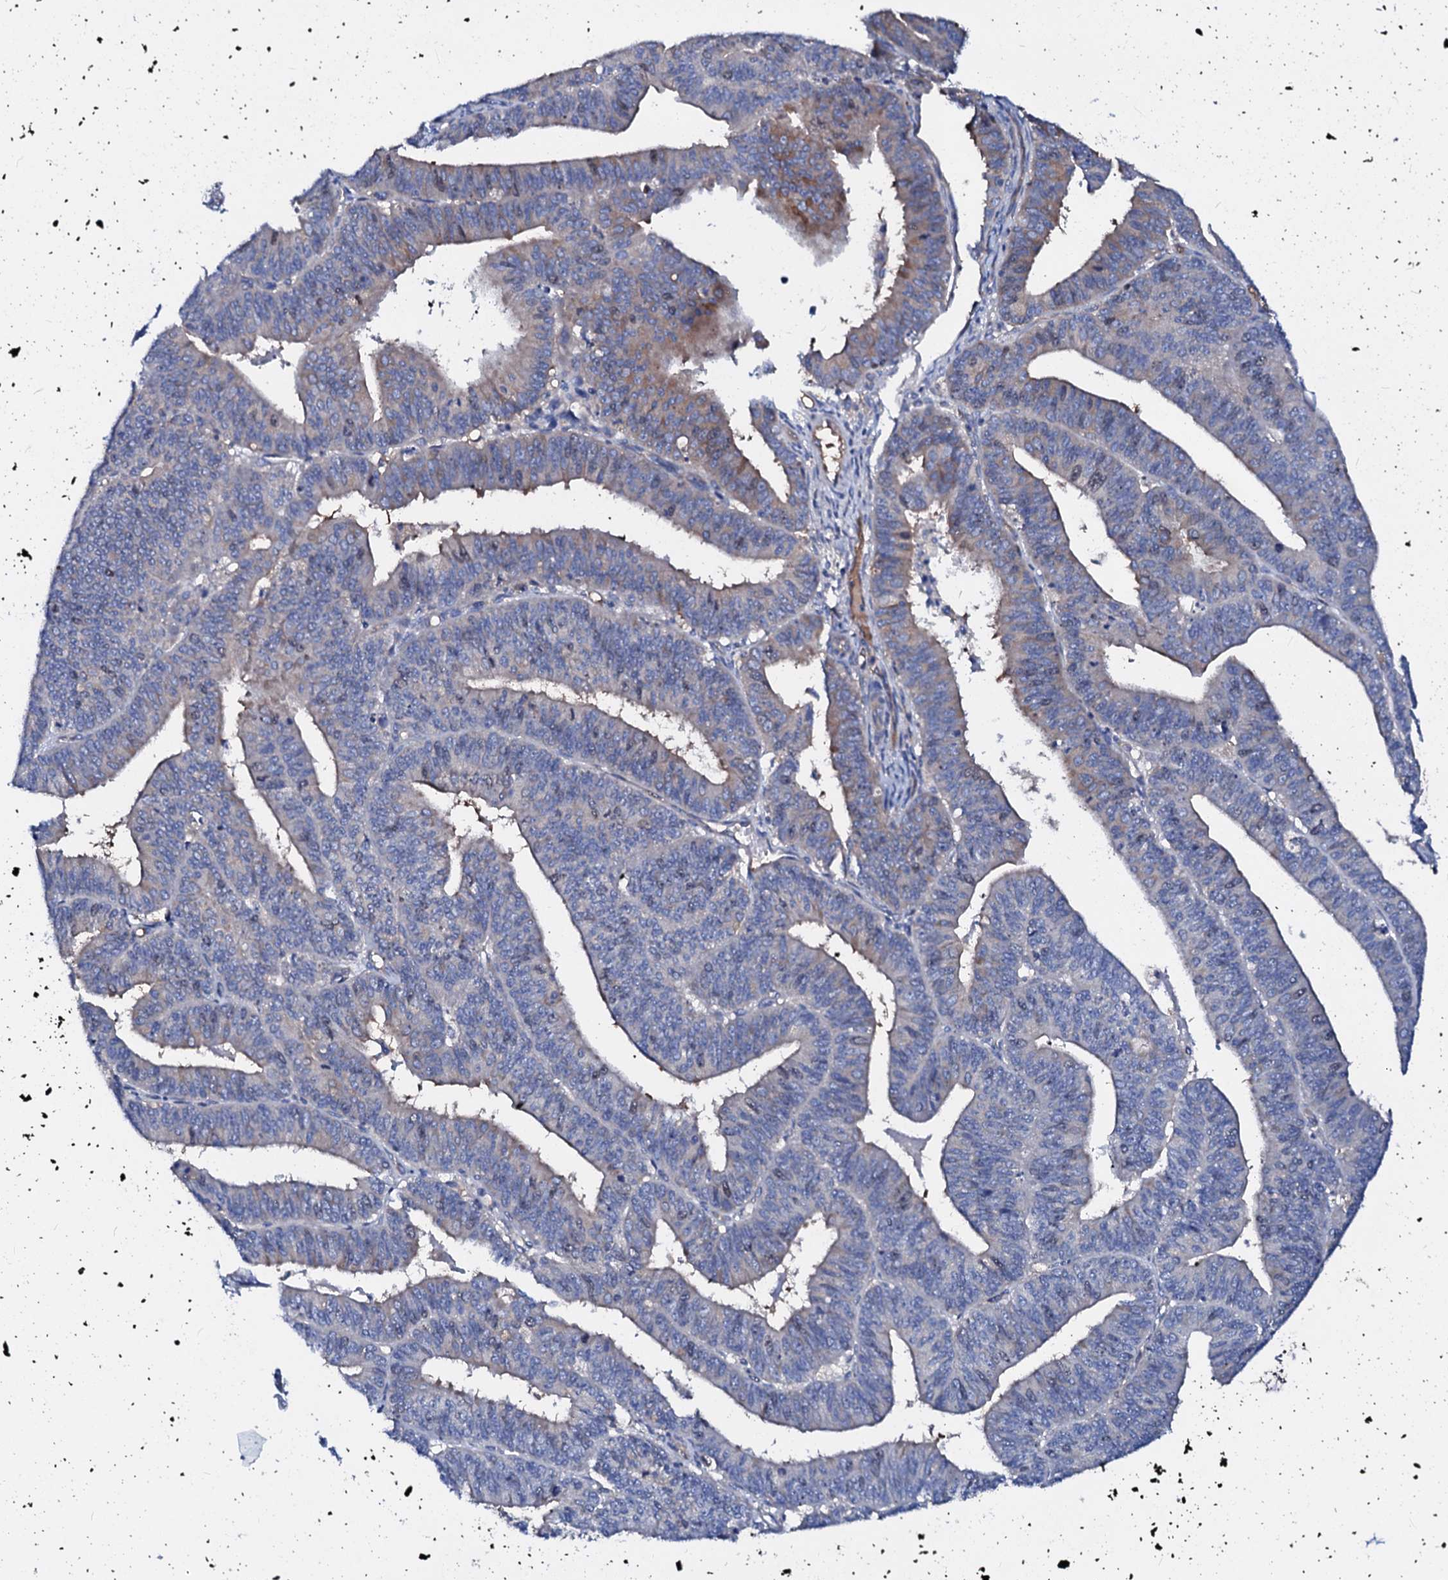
{"staining": {"intensity": "weak", "quantity": "<25%", "location": "cytoplasmic/membranous"}, "tissue": "endometrial cancer", "cell_type": "Tumor cells", "image_type": "cancer", "snomed": [{"axis": "morphology", "description": "Adenocarcinoma, NOS"}, {"axis": "topography", "description": "Endometrium"}], "caption": "This is a image of IHC staining of endometrial adenocarcinoma, which shows no positivity in tumor cells. Nuclei are stained in blue.", "gene": "CSKMT", "patient": {"sex": "female", "age": 73}}